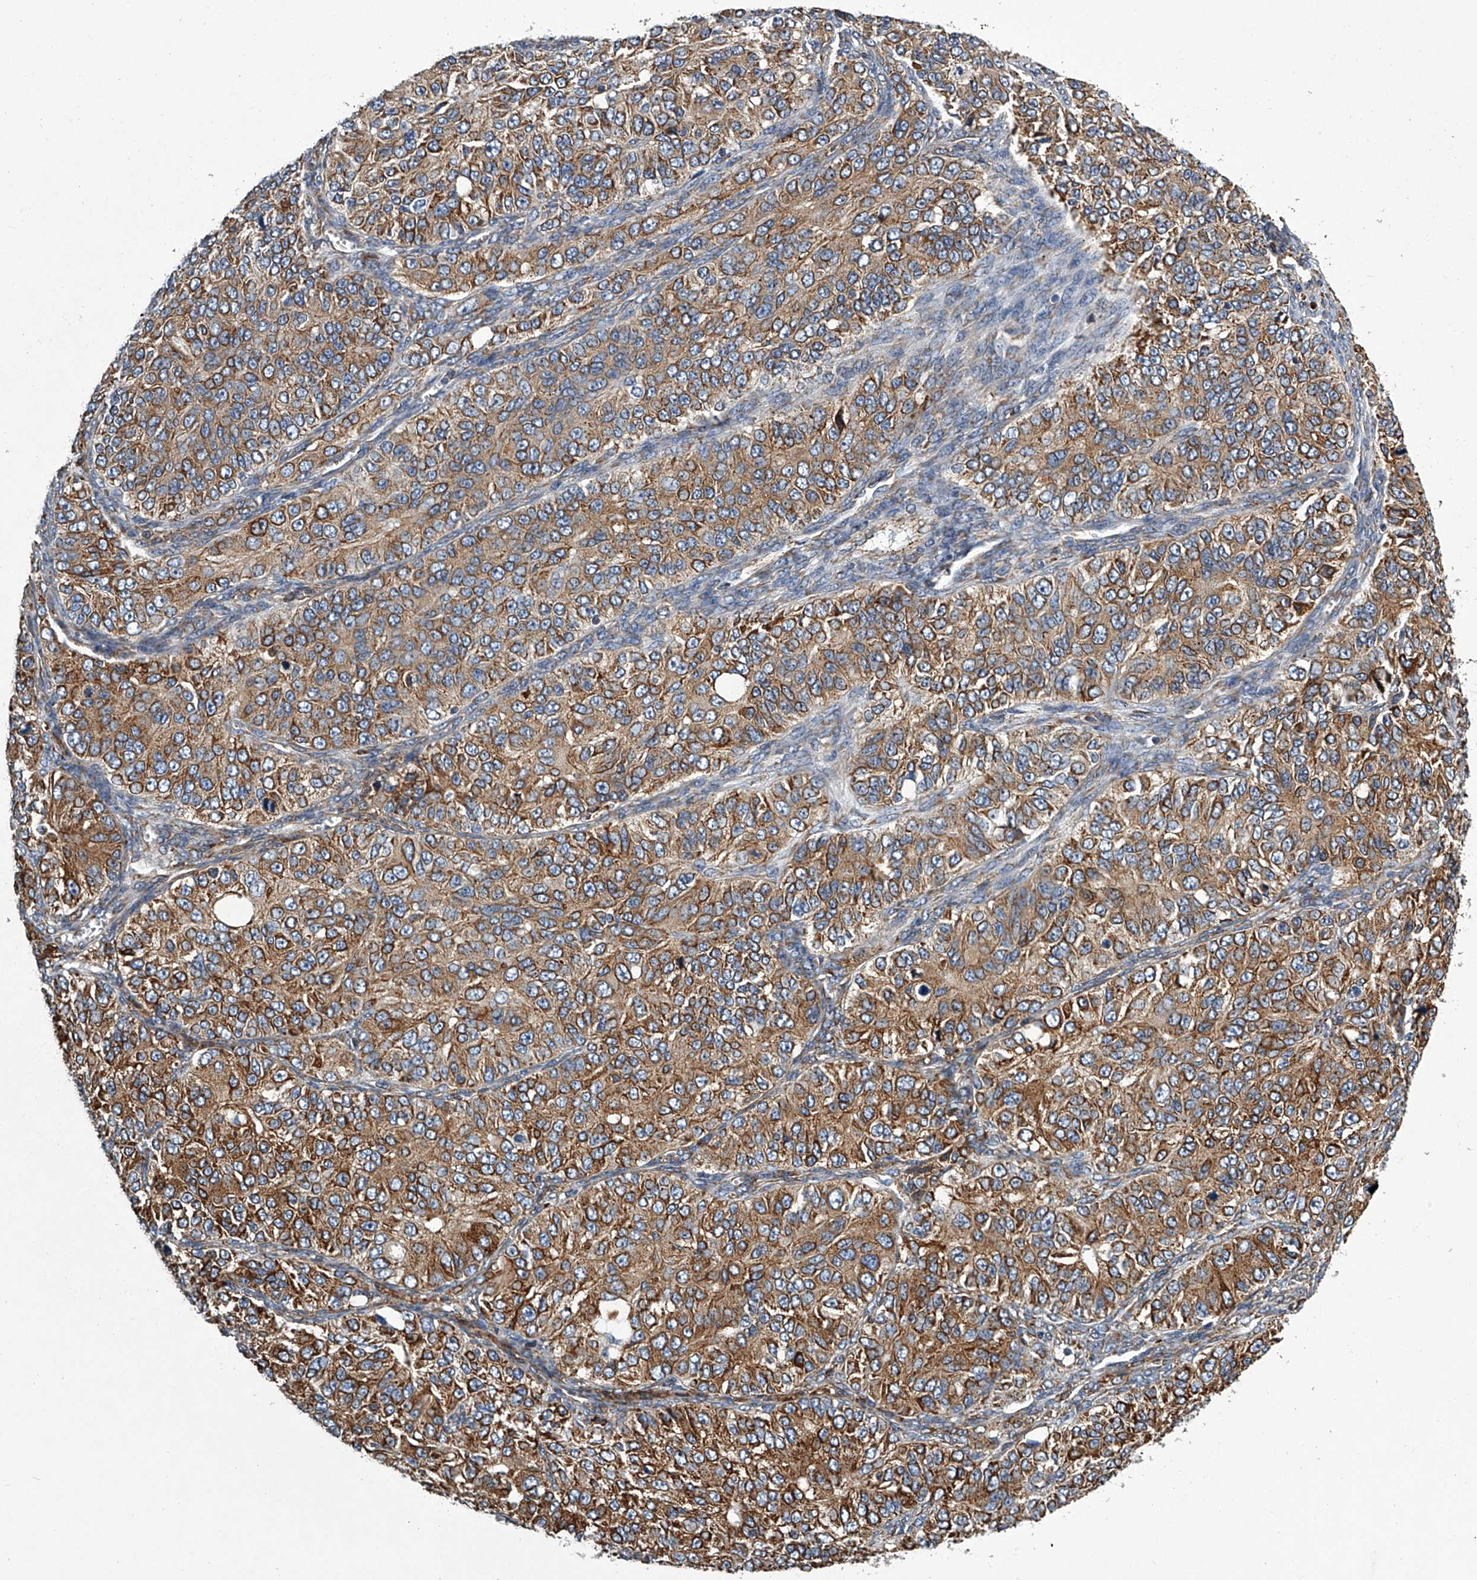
{"staining": {"intensity": "moderate", "quantity": ">75%", "location": "cytoplasmic/membranous"}, "tissue": "ovarian cancer", "cell_type": "Tumor cells", "image_type": "cancer", "snomed": [{"axis": "morphology", "description": "Carcinoma, endometroid"}, {"axis": "topography", "description": "Ovary"}], "caption": "DAB (3,3'-diaminobenzidine) immunohistochemical staining of human ovarian endometroid carcinoma exhibits moderate cytoplasmic/membranous protein positivity in about >75% of tumor cells.", "gene": "TMEM63C", "patient": {"sex": "female", "age": 51}}